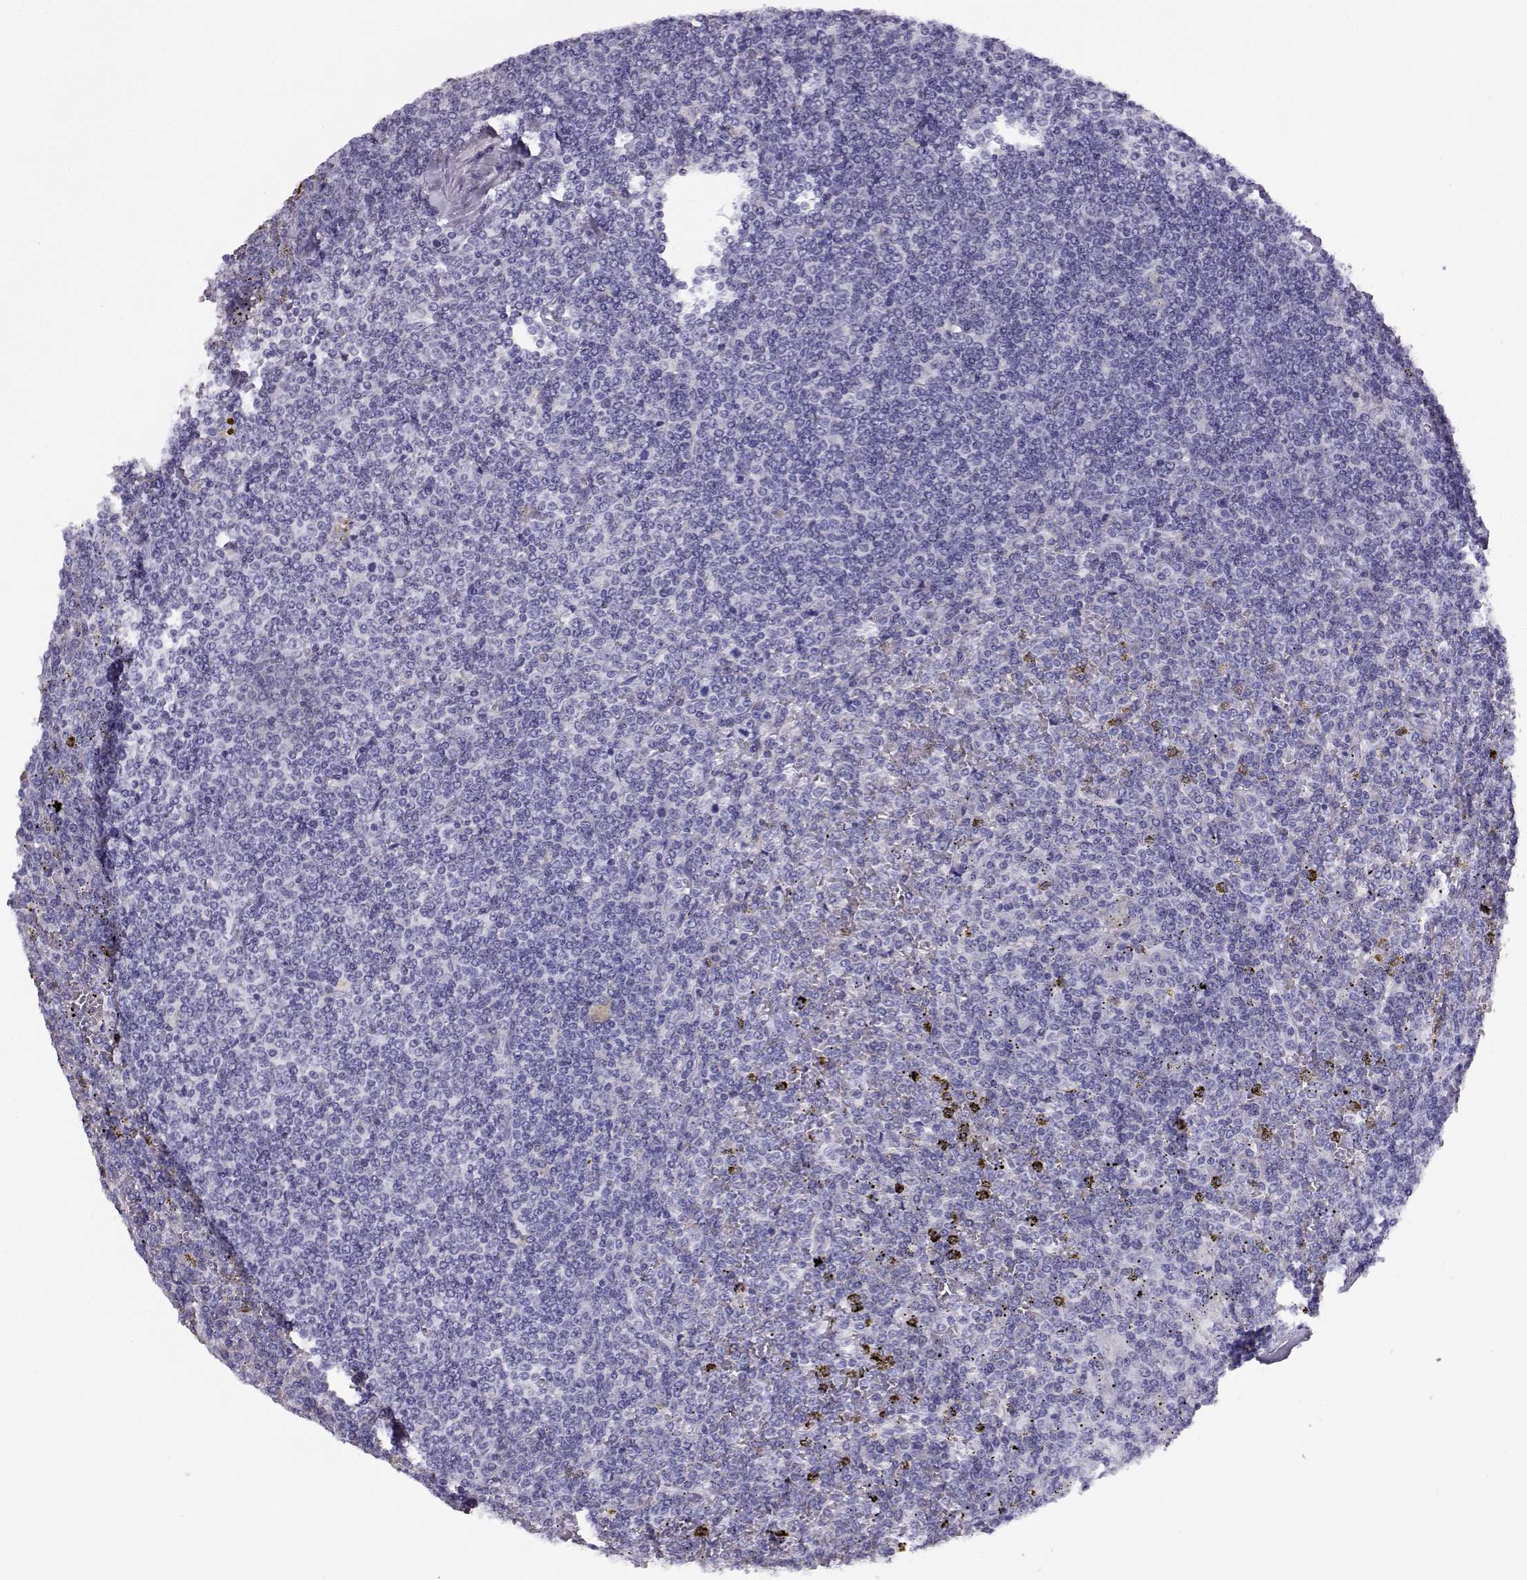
{"staining": {"intensity": "negative", "quantity": "none", "location": "none"}, "tissue": "lymphoma", "cell_type": "Tumor cells", "image_type": "cancer", "snomed": [{"axis": "morphology", "description": "Malignant lymphoma, non-Hodgkin's type, Low grade"}, {"axis": "topography", "description": "Spleen"}], "caption": "The histopathology image displays no significant staining in tumor cells of lymphoma. (DAB IHC visualized using brightfield microscopy, high magnification).", "gene": "CRX", "patient": {"sex": "female", "age": 19}}